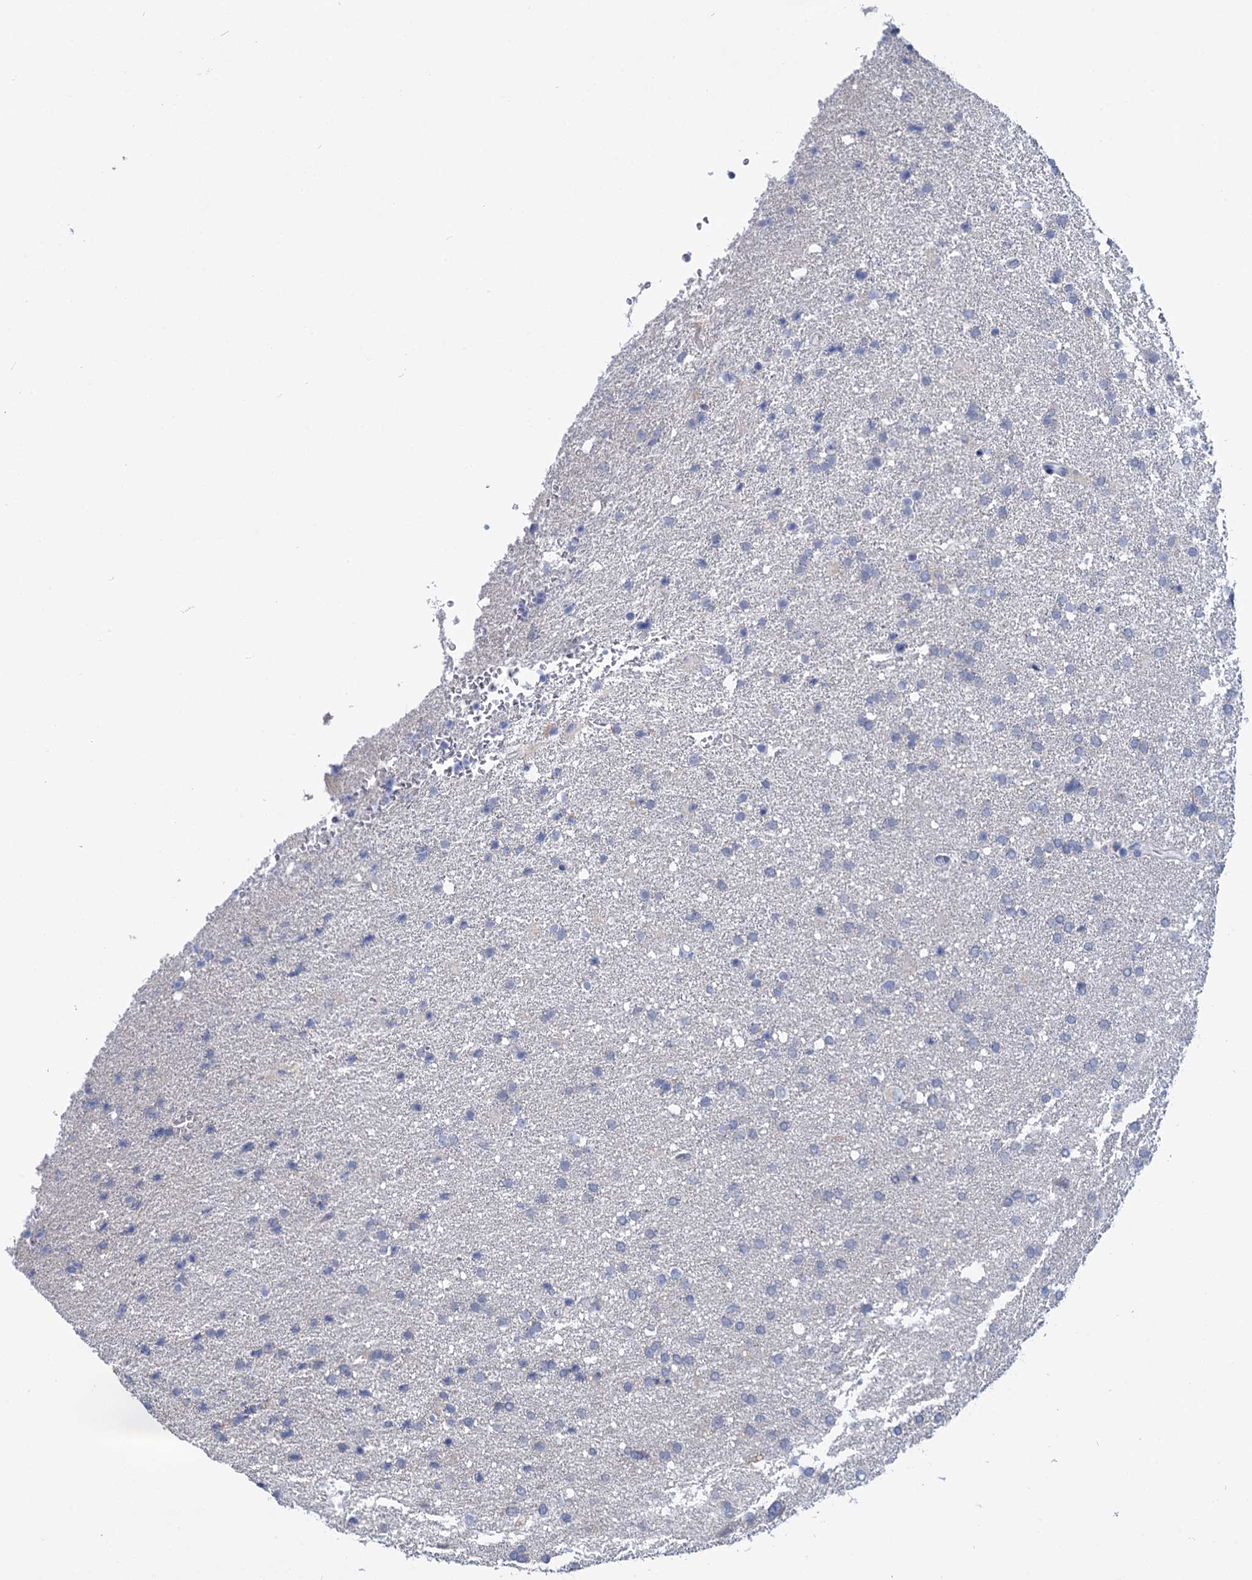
{"staining": {"intensity": "negative", "quantity": "none", "location": "none"}, "tissue": "glioma", "cell_type": "Tumor cells", "image_type": "cancer", "snomed": [{"axis": "morphology", "description": "Glioma, malignant, High grade"}, {"axis": "topography", "description": "Brain"}], "caption": "A high-resolution histopathology image shows IHC staining of malignant glioma (high-grade), which displays no significant positivity in tumor cells.", "gene": "ANKRD42", "patient": {"sex": "male", "age": 72}}